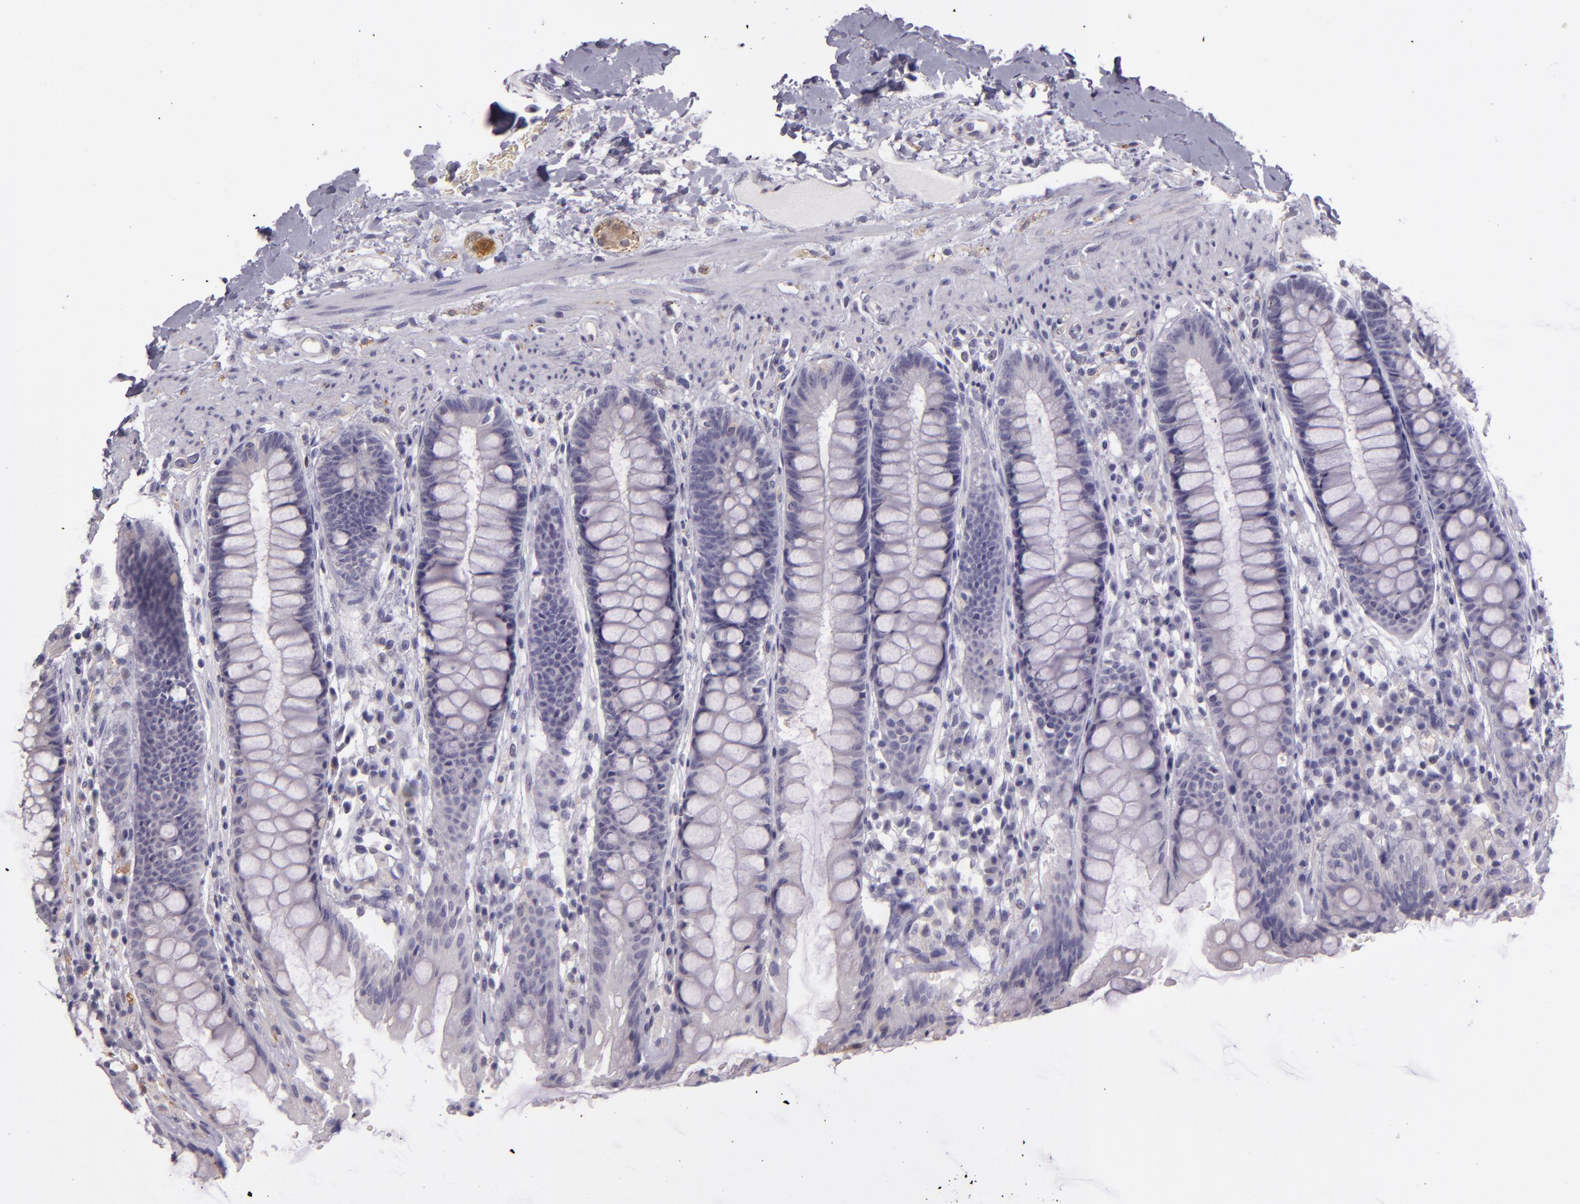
{"staining": {"intensity": "negative", "quantity": "none", "location": "none"}, "tissue": "rectum", "cell_type": "Glandular cells", "image_type": "normal", "snomed": [{"axis": "morphology", "description": "Normal tissue, NOS"}, {"axis": "topography", "description": "Rectum"}], "caption": "DAB immunohistochemical staining of benign human rectum displays no significant positivity in glandular cells. Brightfield microscopy of IHC stained with DAB (brown) and hematoxylin (blue), captured at high magnification.", "gene": "SNCB", "patient": {"sex": "female", "age": 46}}